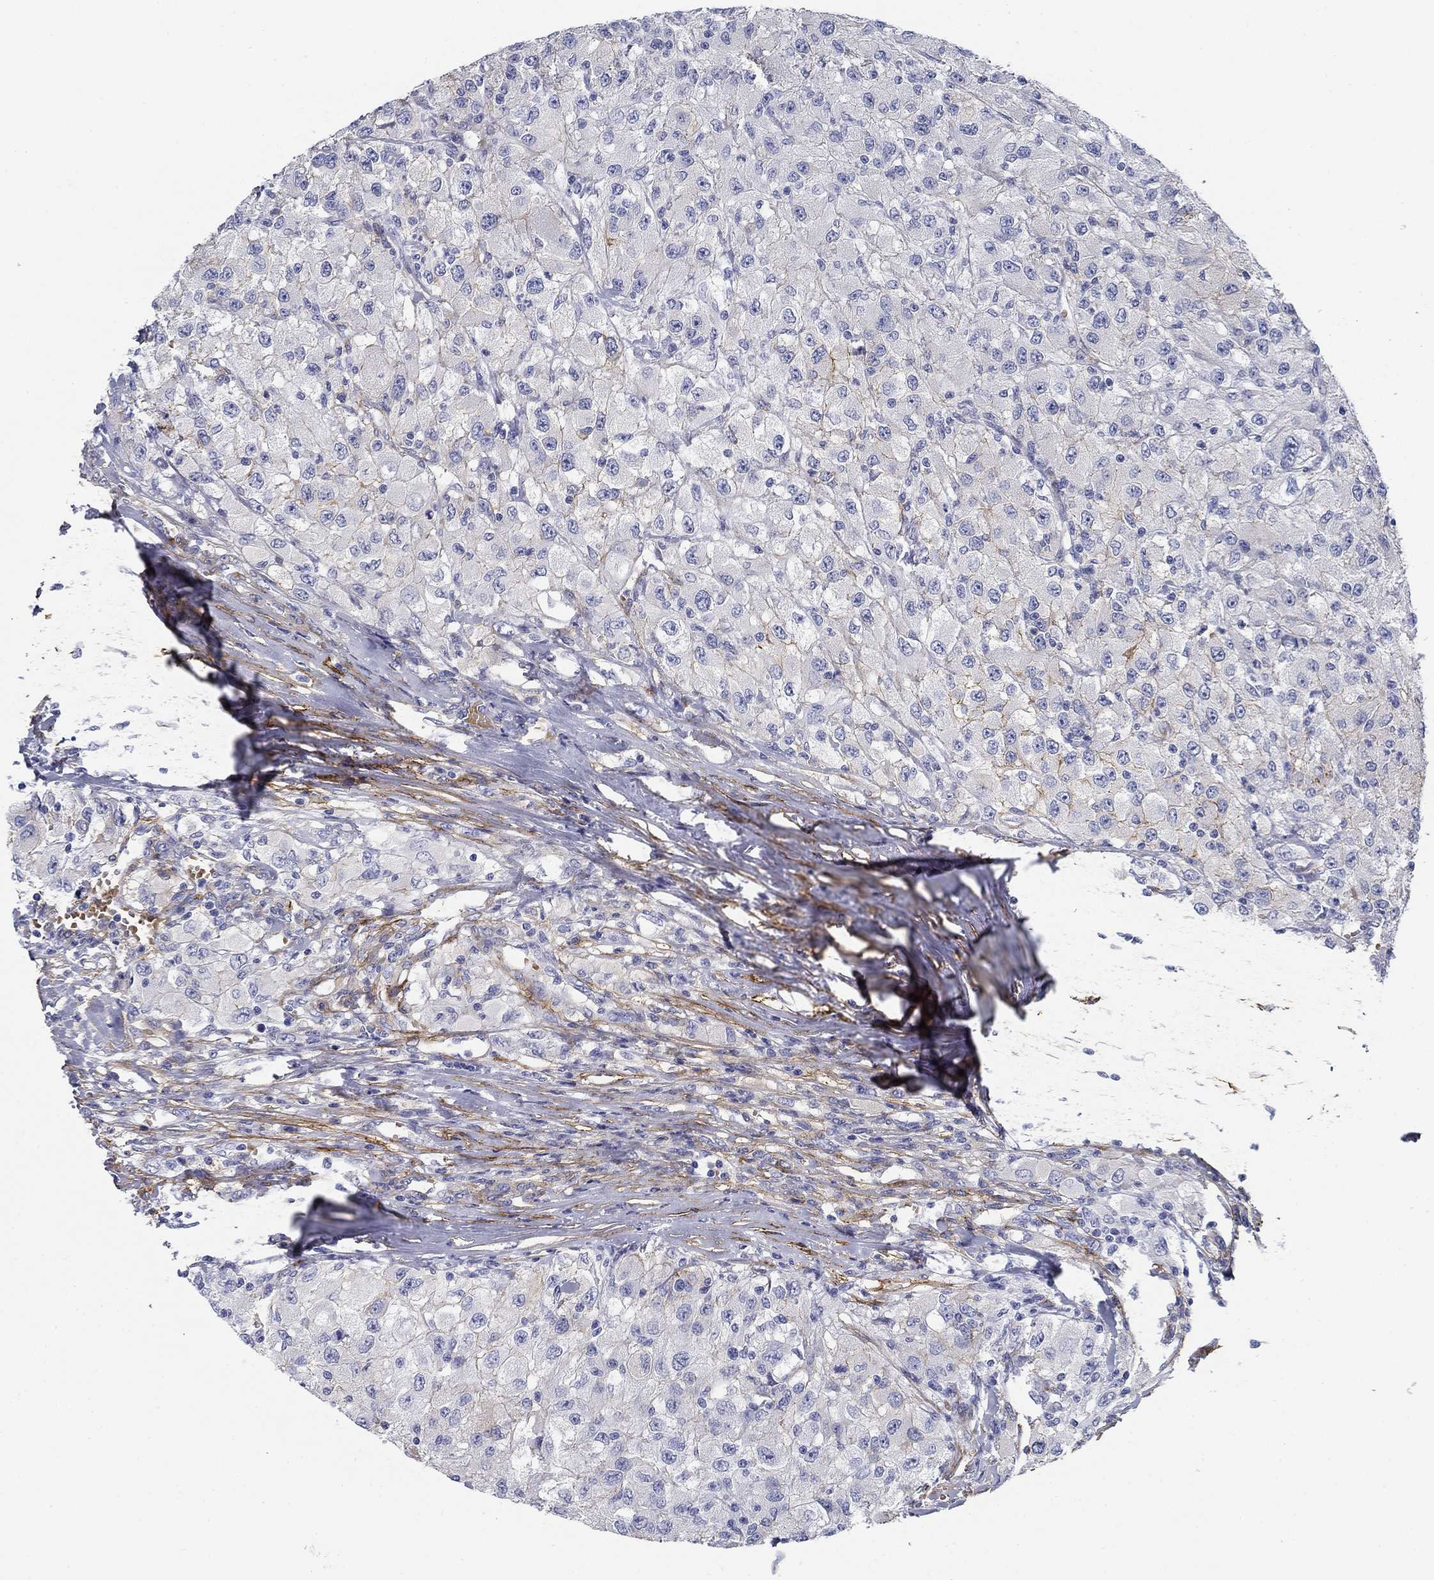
{"staining": {"intensity": "negative", "quantity": "none", "location": "none"}, "tissue": "renal cancer", "cell_type": "Tumor cells", "image_type": "cancer", "snomed": [{"axis": "morphology", "description": "Adenocarcinoma, NOS"}, {"axis": "topography", "description": "Kidney"}], "caption": "This is an immunohistochemistry micrograph of human renal adenocarcinoma. There is no expression in tumor cells.", "gene": "GPC1", "patient": {"sex": "female", "age": 67}}